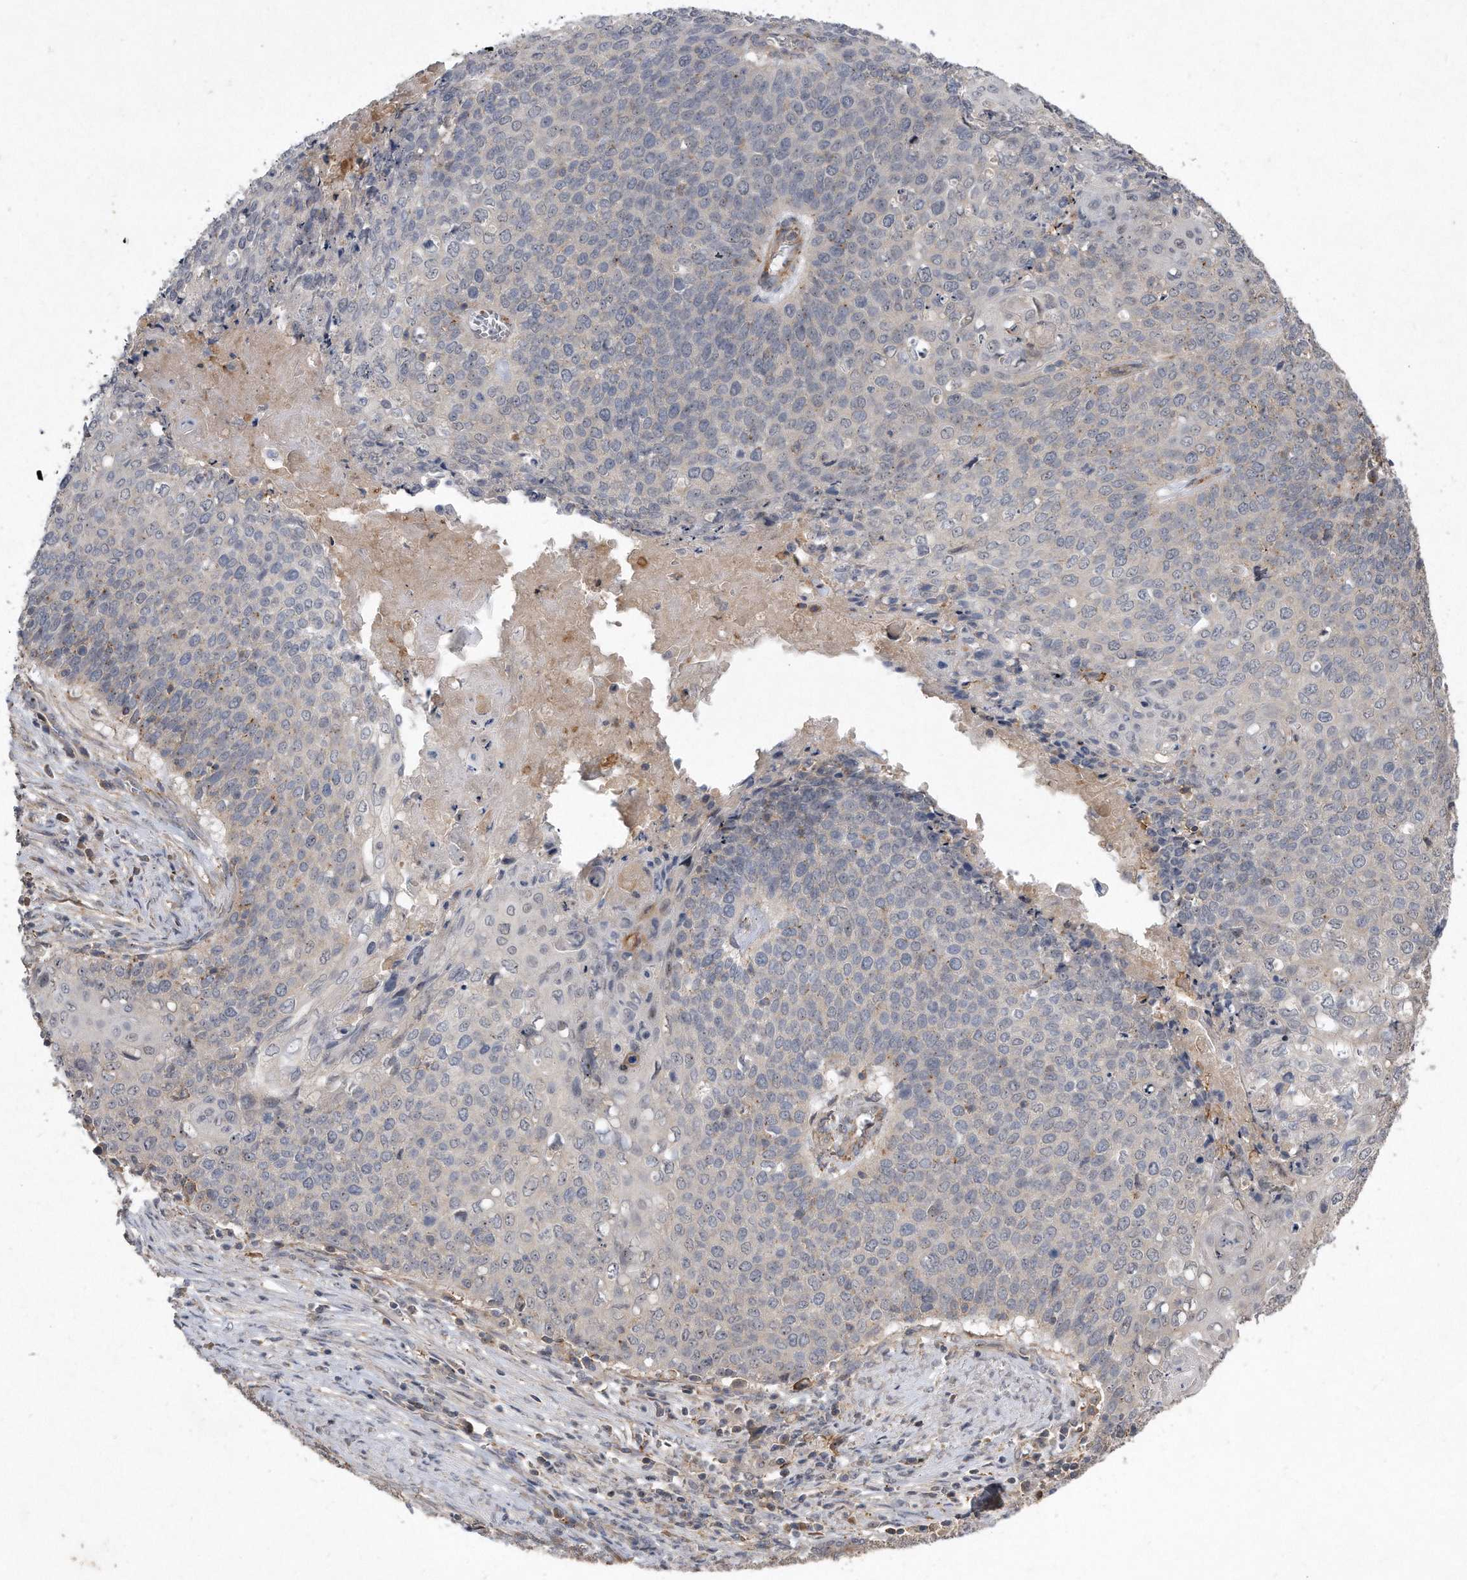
{"staining": {"intensity": "negative", "quantity": "none", "location": "none"}, "tissue": "cervical cancer", "cell_type": "Tumor cells", "image_type": "cancer", "snomed": [{"axis": "morphology", "description": "Squamous cell carcinoma, NOS"}, {"axis": "topography", "description": "Cervix"}], "caption": "A high-resolution image shows immunohistochemistry staining of cervical cancer, which demonstrates no significant expression in tumor cells. (Brightfield microscopy of DAB immunohistochemistry (IHC) at high magnification).", "gene": "PGBD2", "patient": {"sex": "female", "age": 39}}